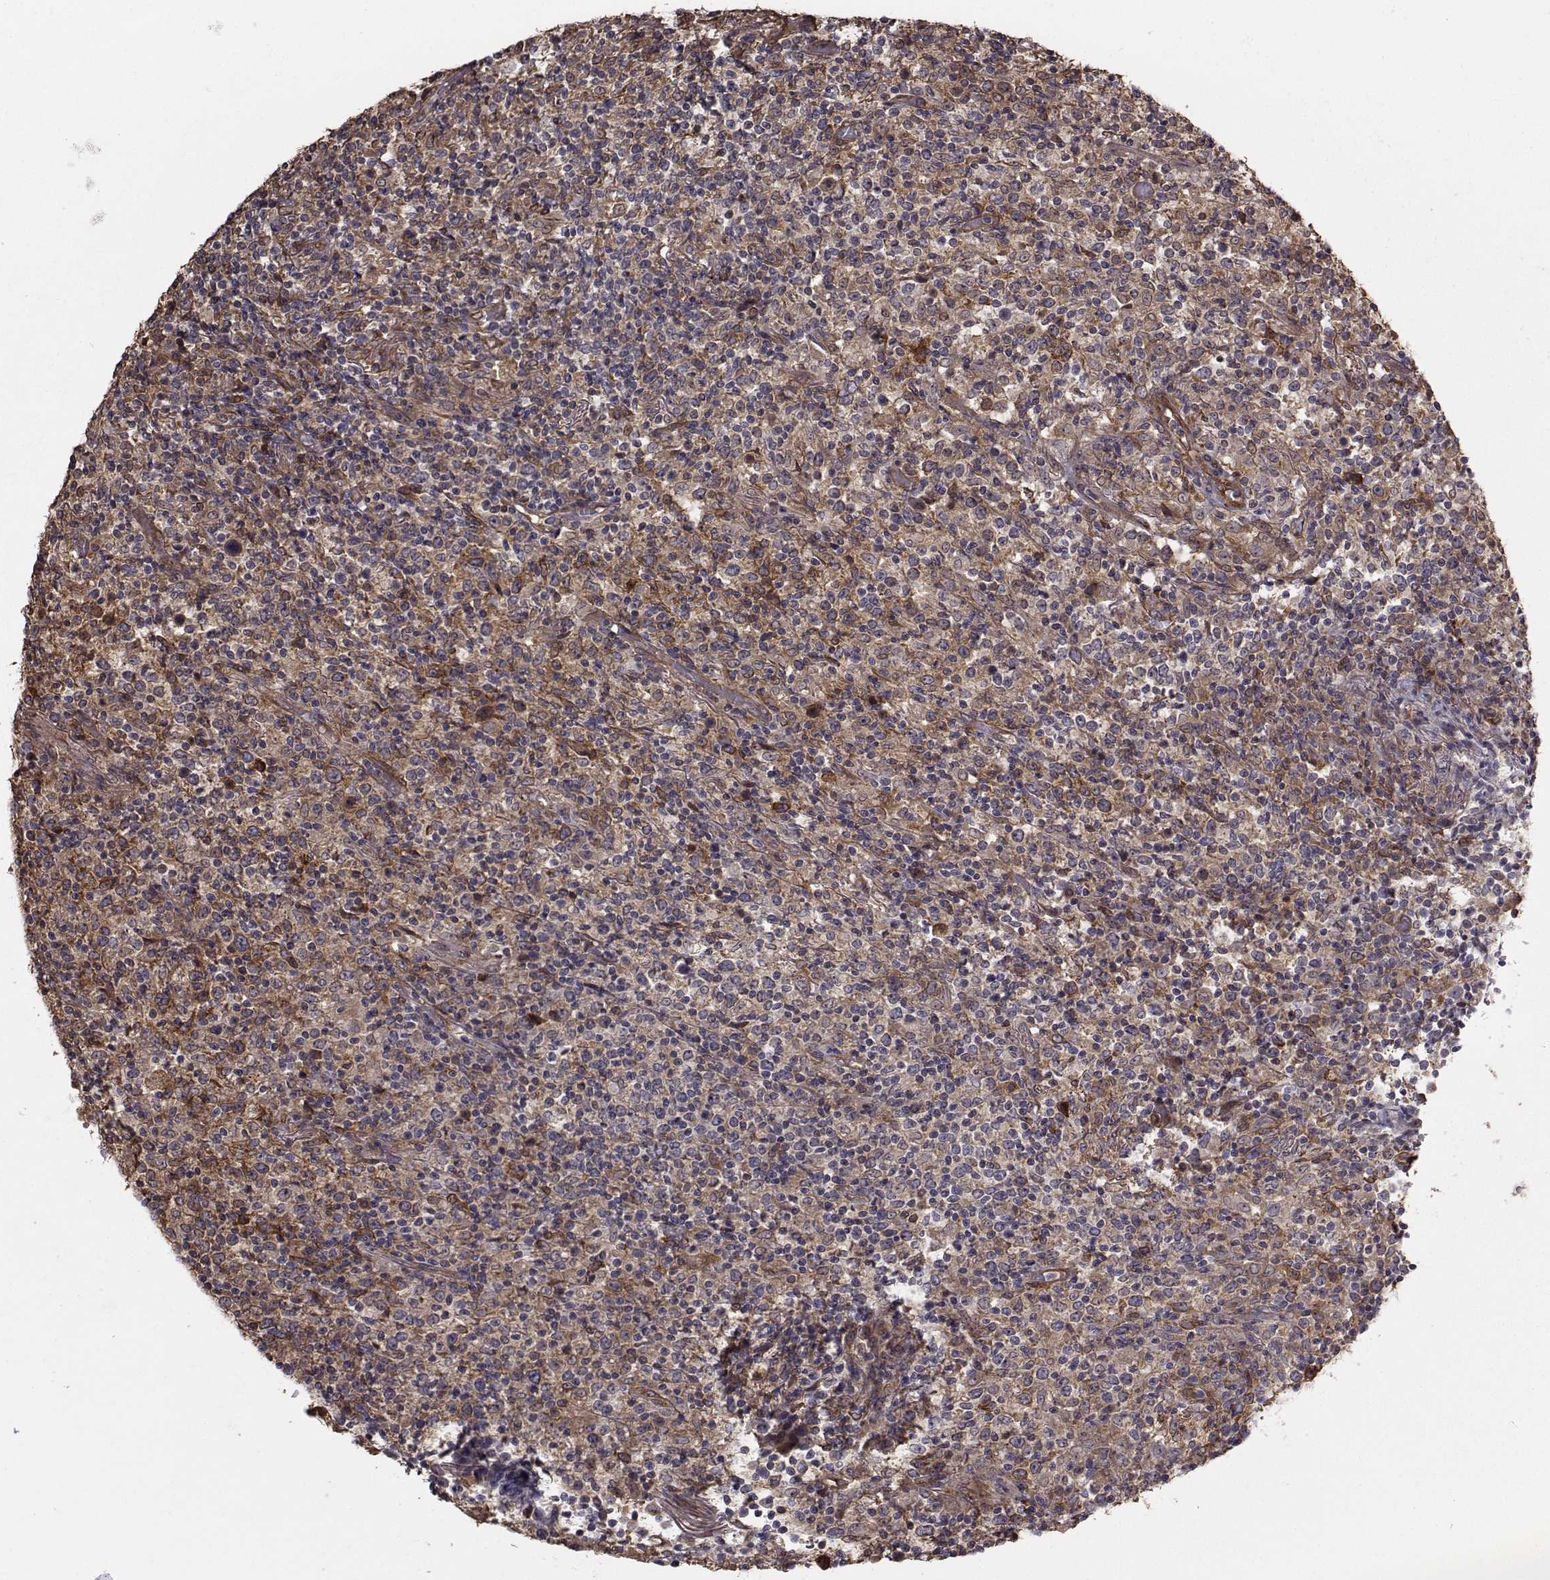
{"staining": {"intensity": "weak", "quantity": ">75%", "location": "cytoplasmic/membranous"}, "tissue": "lymphoma", "cell_type": "Tumor cells", "image_type": "cancer", "snomed": [{"axis": "morphology", "description": "Malignant lymphoma, non-Hodgkin's type, High grade"}, {"axis": "topography", "description": "Lung"}], "caption": "Immunohistochemical staining of human high-grade malignant lymphoma, non-Hodgkin's type displays low levels of weak cytoplasmic/membranous positivity in about >75% of tumor cells.", "gene": "TRIP10", "patient": {"sex": "male", "age": 79}}